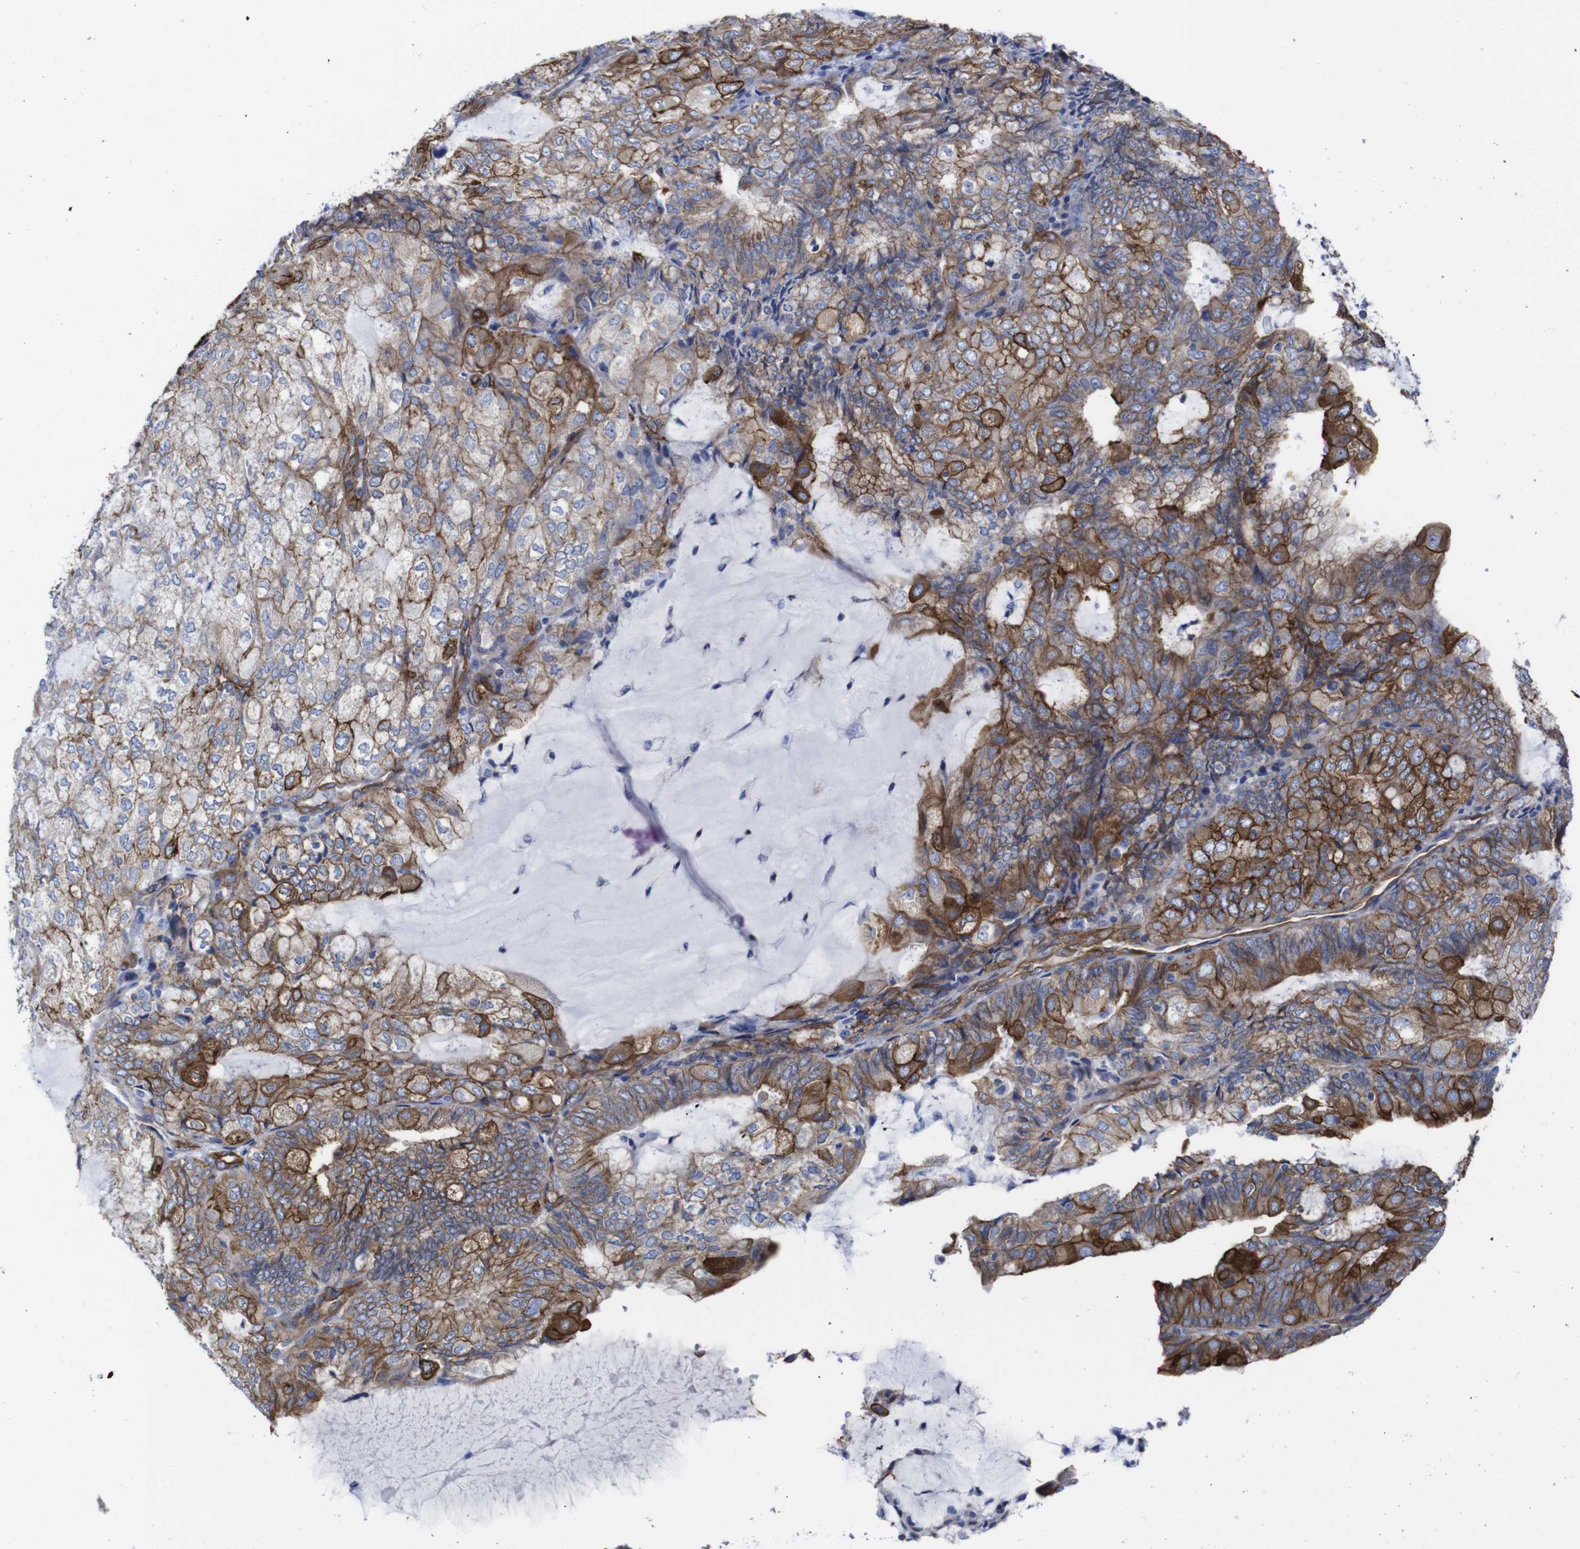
{"staining": {"intensity": "strong", "quantity": ">75%", "location": "cytoplasmic/membranous"}, "tissue": "endometrial cancer", "cell_type": "Tumor cells", "image_type": "cancer", "snomed": [{"axis": "morphology", "description": "Adenocarcinoma, NOS"}, {"axis": "topography", "description": "Endometrium"}], "caption": "DAB (3,3'-diaminobenzidine) immunohistochemical staining of human endometrial cancer (adenocarcinoma) exhibits strong cytoplasmic/membranous protein staining in about >75% of tumor cells.", "gene": "SPTBN1", "patient": {"sex": "female", "age": 81}}